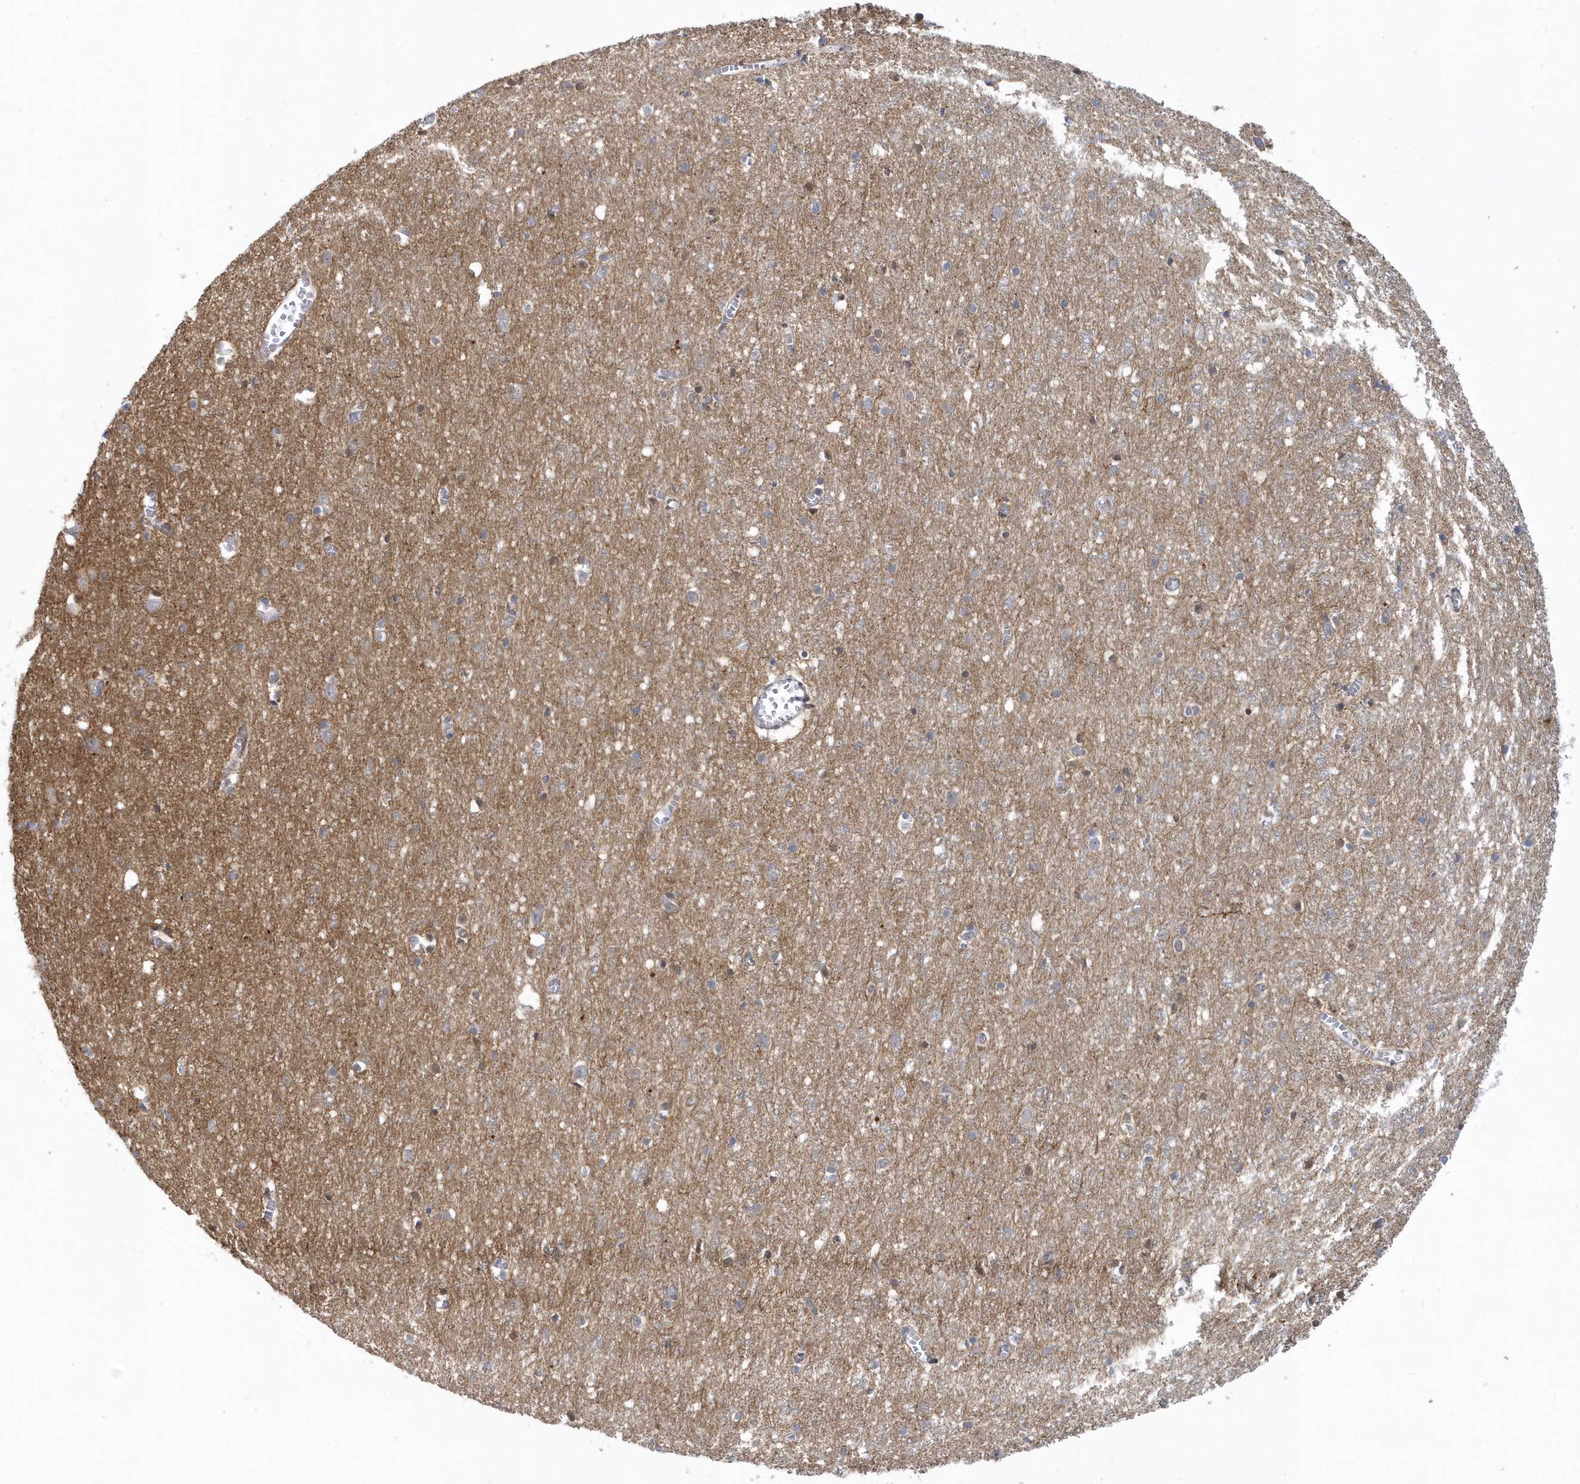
{"staining": {"intensity": "moderate", "quantity": ">75%", "location": "cytoplasmic/membranous"}, "tissue": "cerebral cortex", "cell_type": "Endothelial cells", "image_type": "normal", "snomed": [{"axis": "morphology", "description": "Normal tissue, NOS"}, {"axis": "topography", "description": "Cerebral cortex"}], "caption": "Immunohistochemistry of unremarkable cerebral cortex displays medium levels of moderate cytoplasmic/membranous positivity in approximately >75% of endothelial cells.", "gene": "RAI14", "patient": {"sex": "female", "age": 64}}